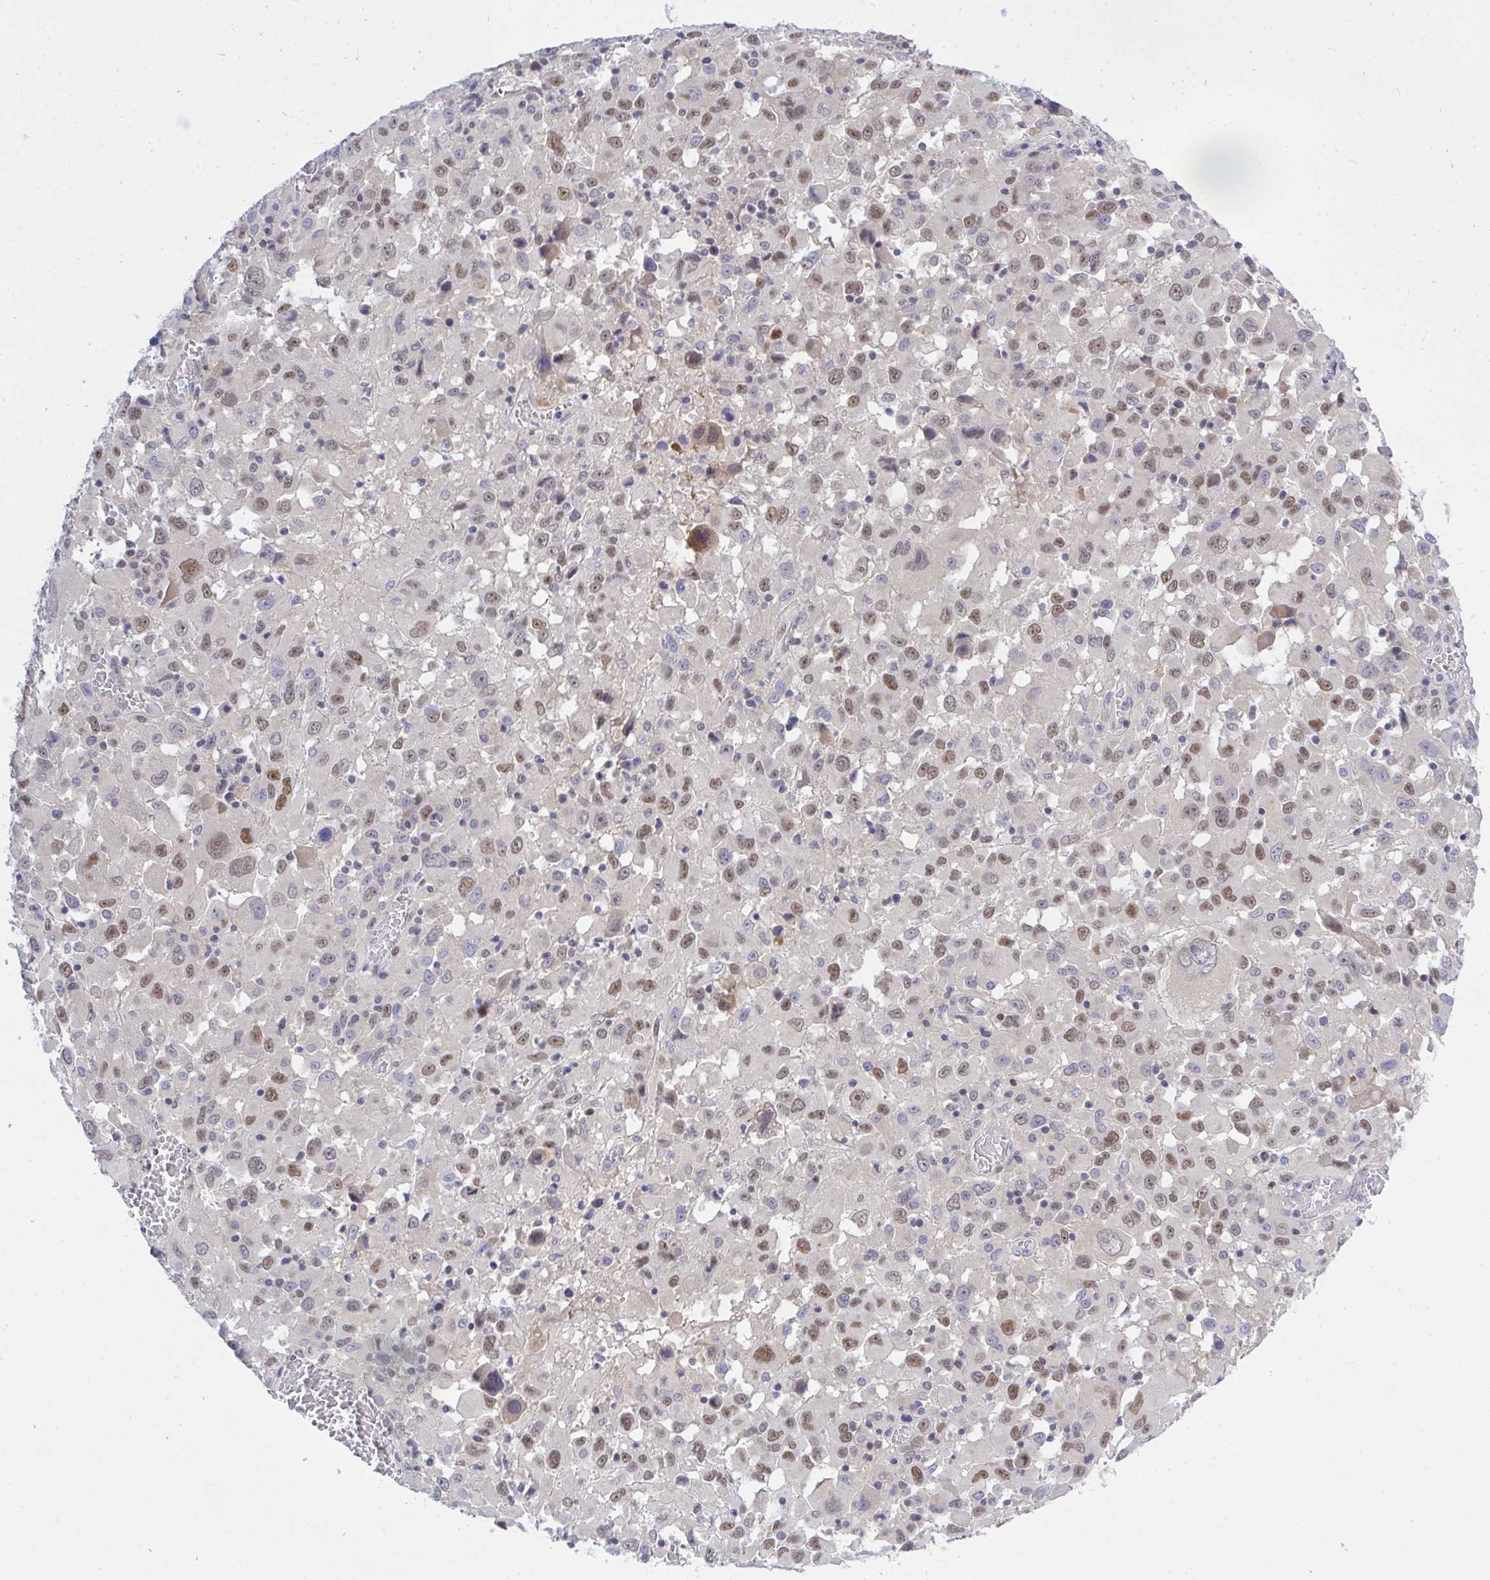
{"staining": {"intensity": "moderate", "quantity": "25%-75%", "location": "nuclear"}, "tissue": "melanoma", "cell_type": "Tumor cells", "image_type": "cancer", "snomed": [{"axis": "morphology", "description": "Malignant melanoma, Metastatic site"}, {"axis": "topography", "description": "Soft tissue"}], "caption": "Malignant melanoma (metastatic site) tissue shows moderate nuclear expression in about 25%-75% of tumor cells, visualized by immunohistochemistry.", "gene": "THOP1", "patient": {"sex": "male", "age": 50}}